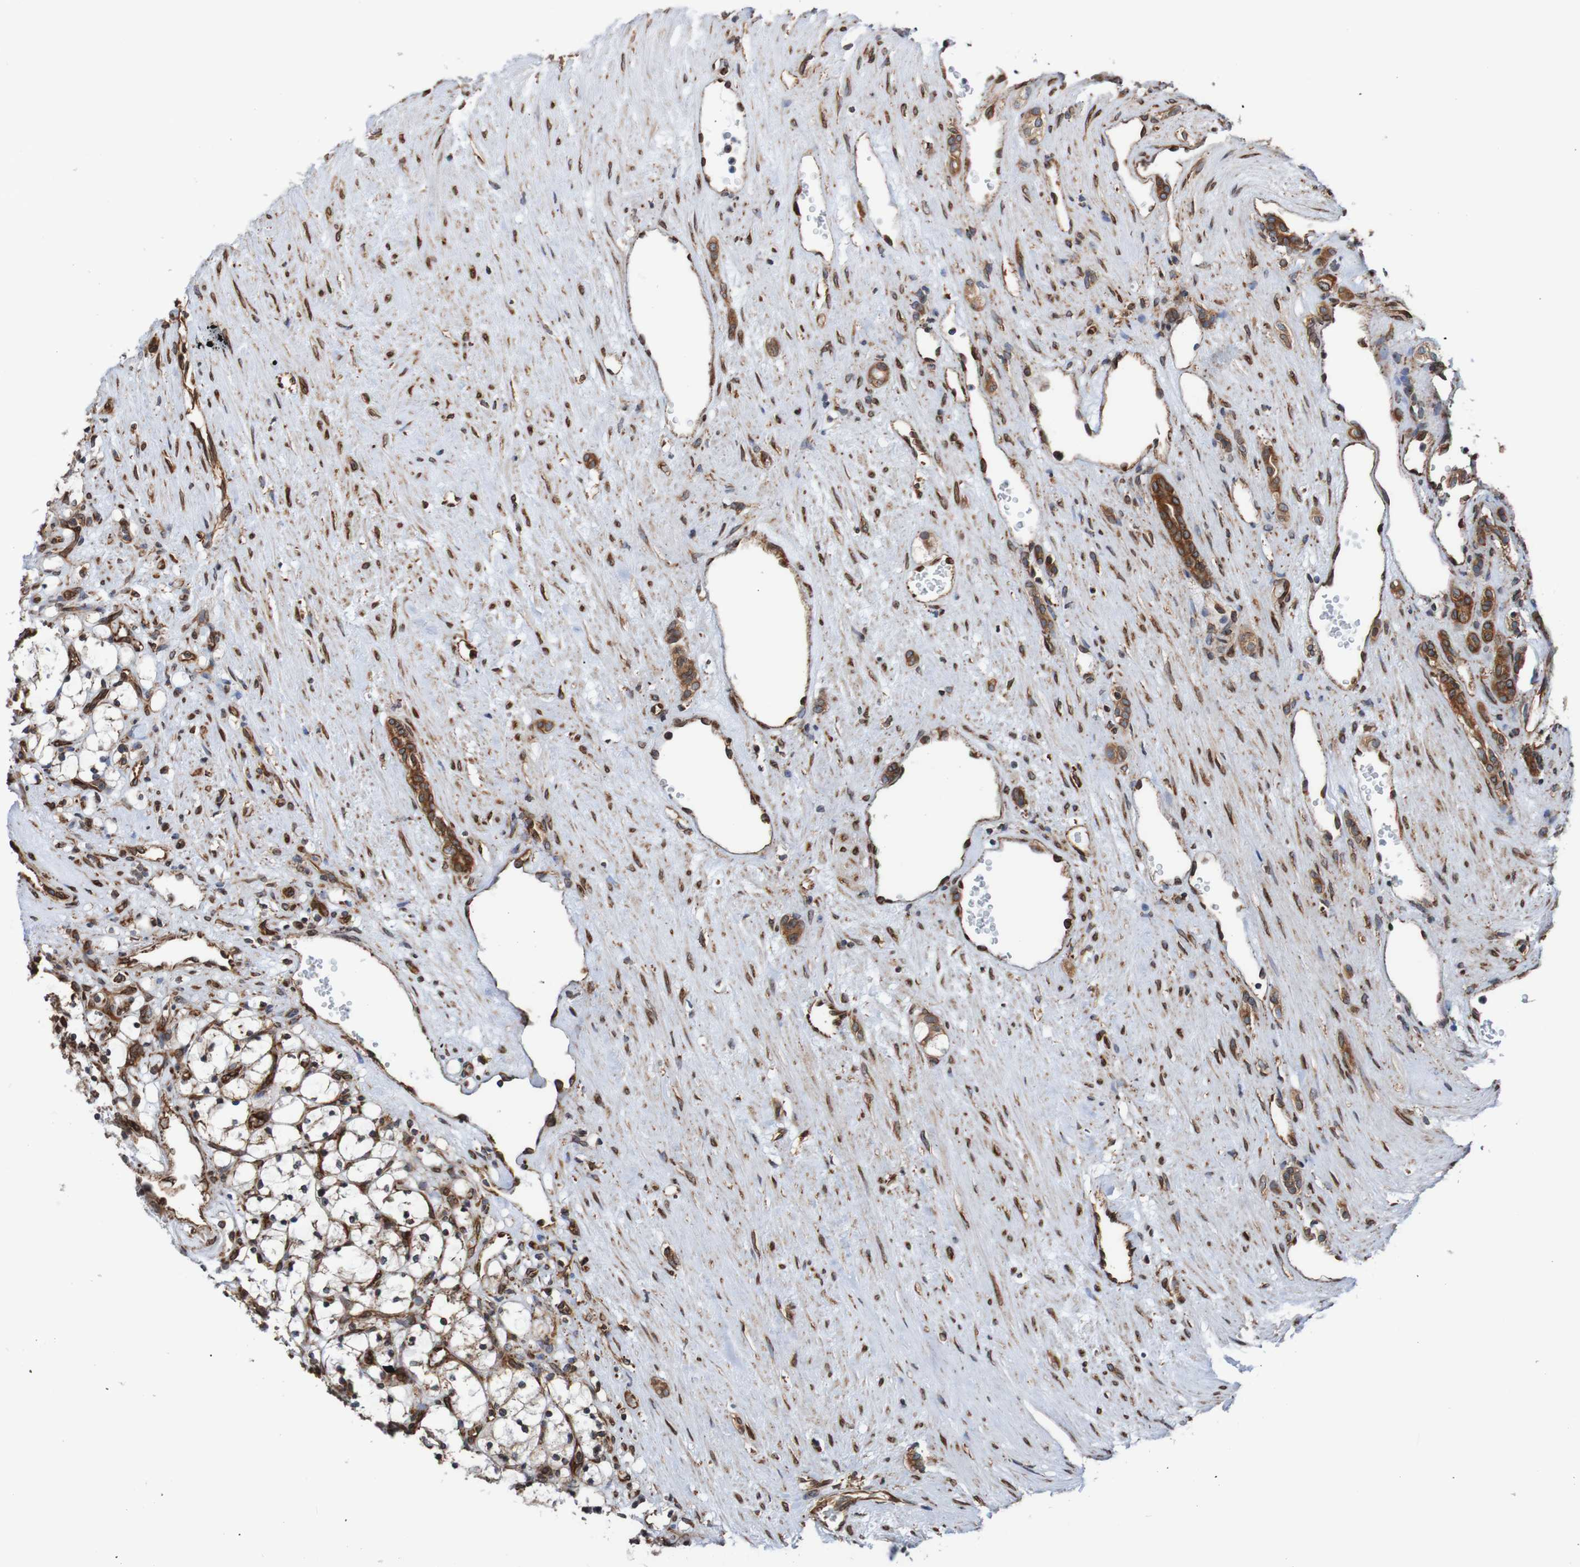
{"staining": {"intensity": "strong", "quantity": "25%-75%", "location": "cytoplasmic/membranous"}, "tissue": "renal cancer", "cell_type": "Tumor cells", "image_type": "cancer", "snomed": [{"axis": "morphology", "description": "Adenocarcinoma, NOS"}, {"axis": "topography", "description": "Kidney"}], "caption": "IHC of renal cancer exhibits high levels of strong cytoplasmic/membranous expression in approximately 25%-75% of tumor cells.", "gene": "TMEM109", "patient": {"sex": "female", "age": 69}}